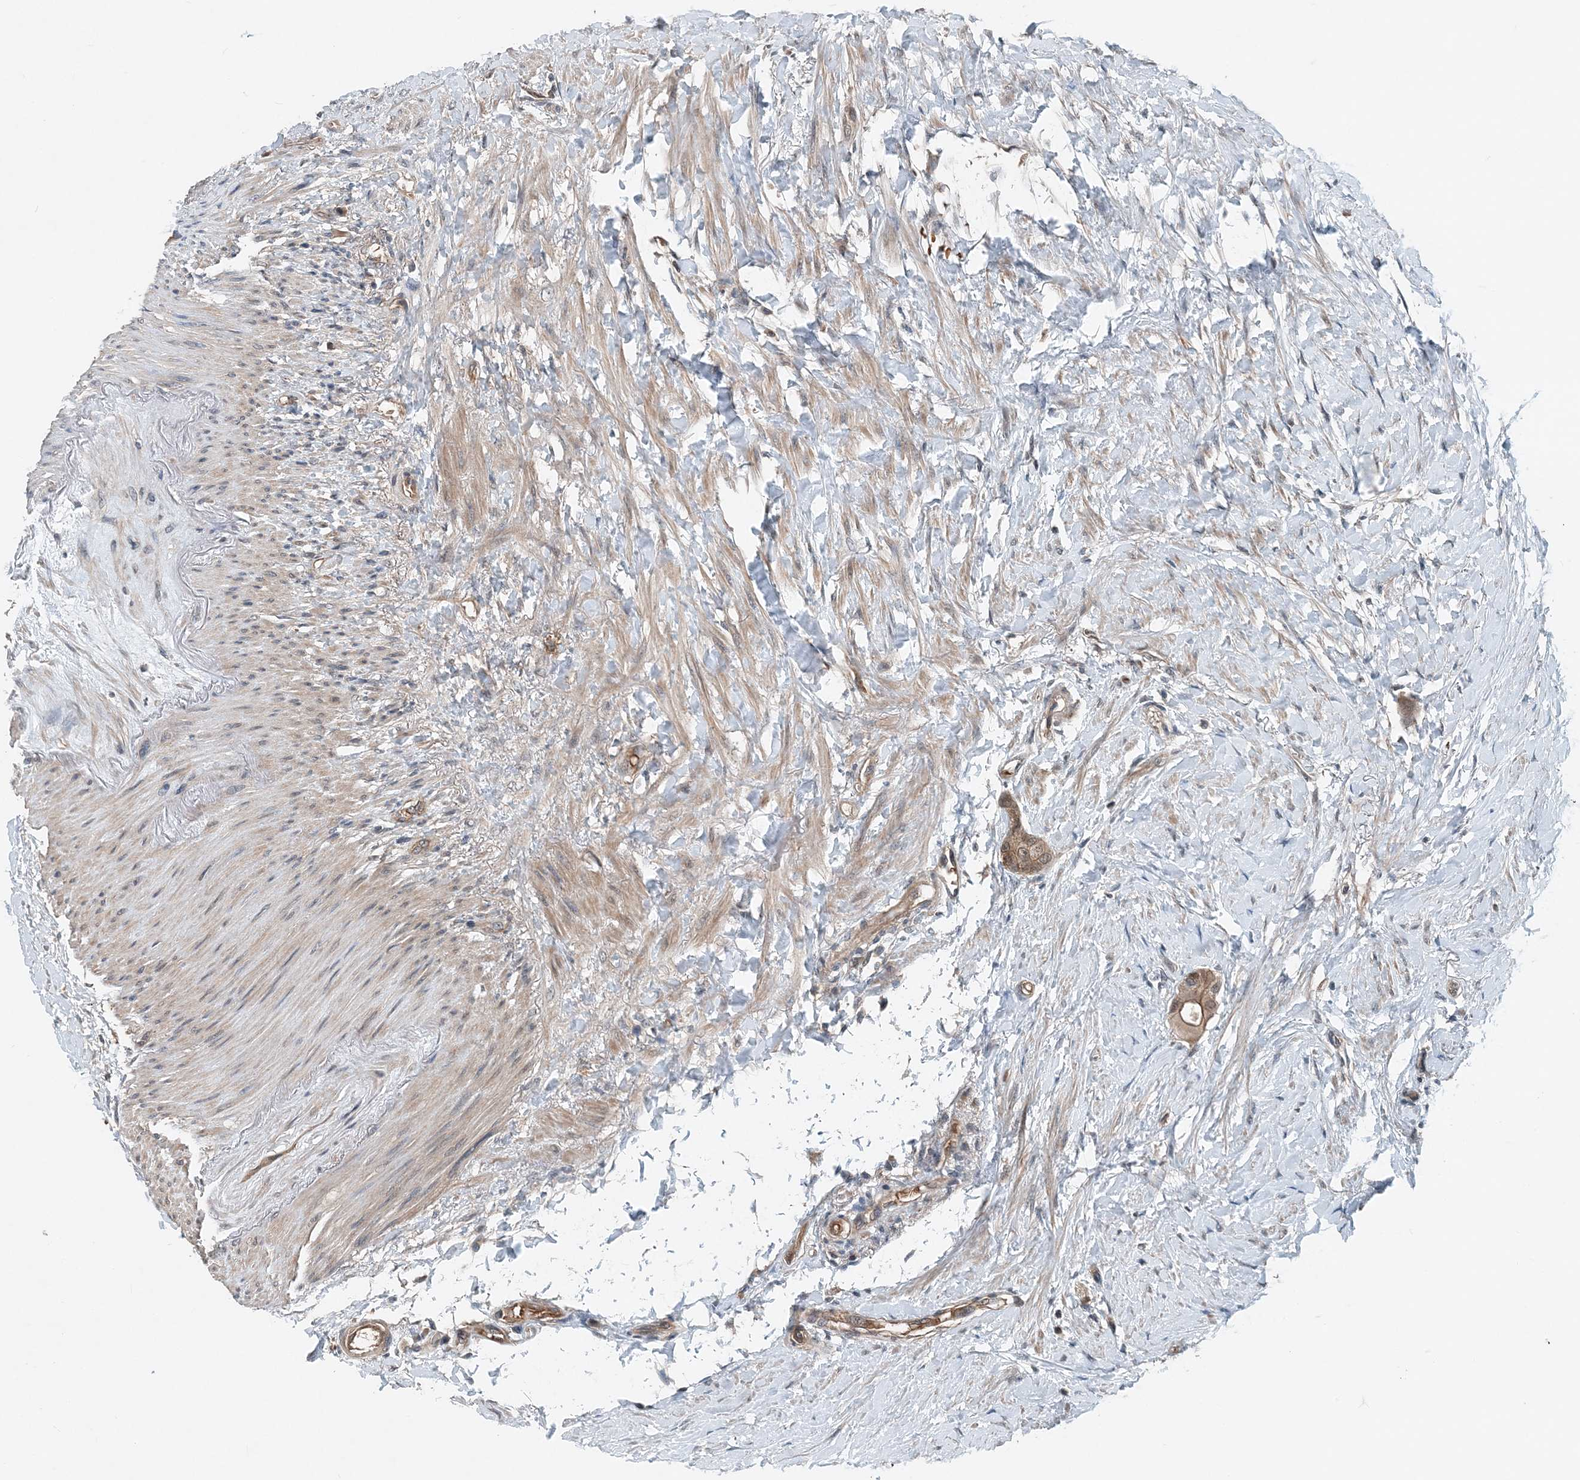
{"staining": {"intensity": "moderate", "quantity": "25%-75%", "location": "cytoplasmic/membranous,nuclear"}, "tissue": "colorectal cancer", "cell_type": "Tumor cells", "image_type": "cancer", "snomed": [{"axis": "morphology", "description": "Adenocarcinoma, NOS"}, {"axis": "topography", "description": "Rectum"}], "caption": "A high-resolution image shows IHC staining of colorectal cancer (adenocarcinoma), which demonstrates moderate cytoplasmic/membranous and nuclear positivity in about 25%-75% of tumor cells.", "gene": "SMPD3", "patient": {"sex": "male", "age": 51}}